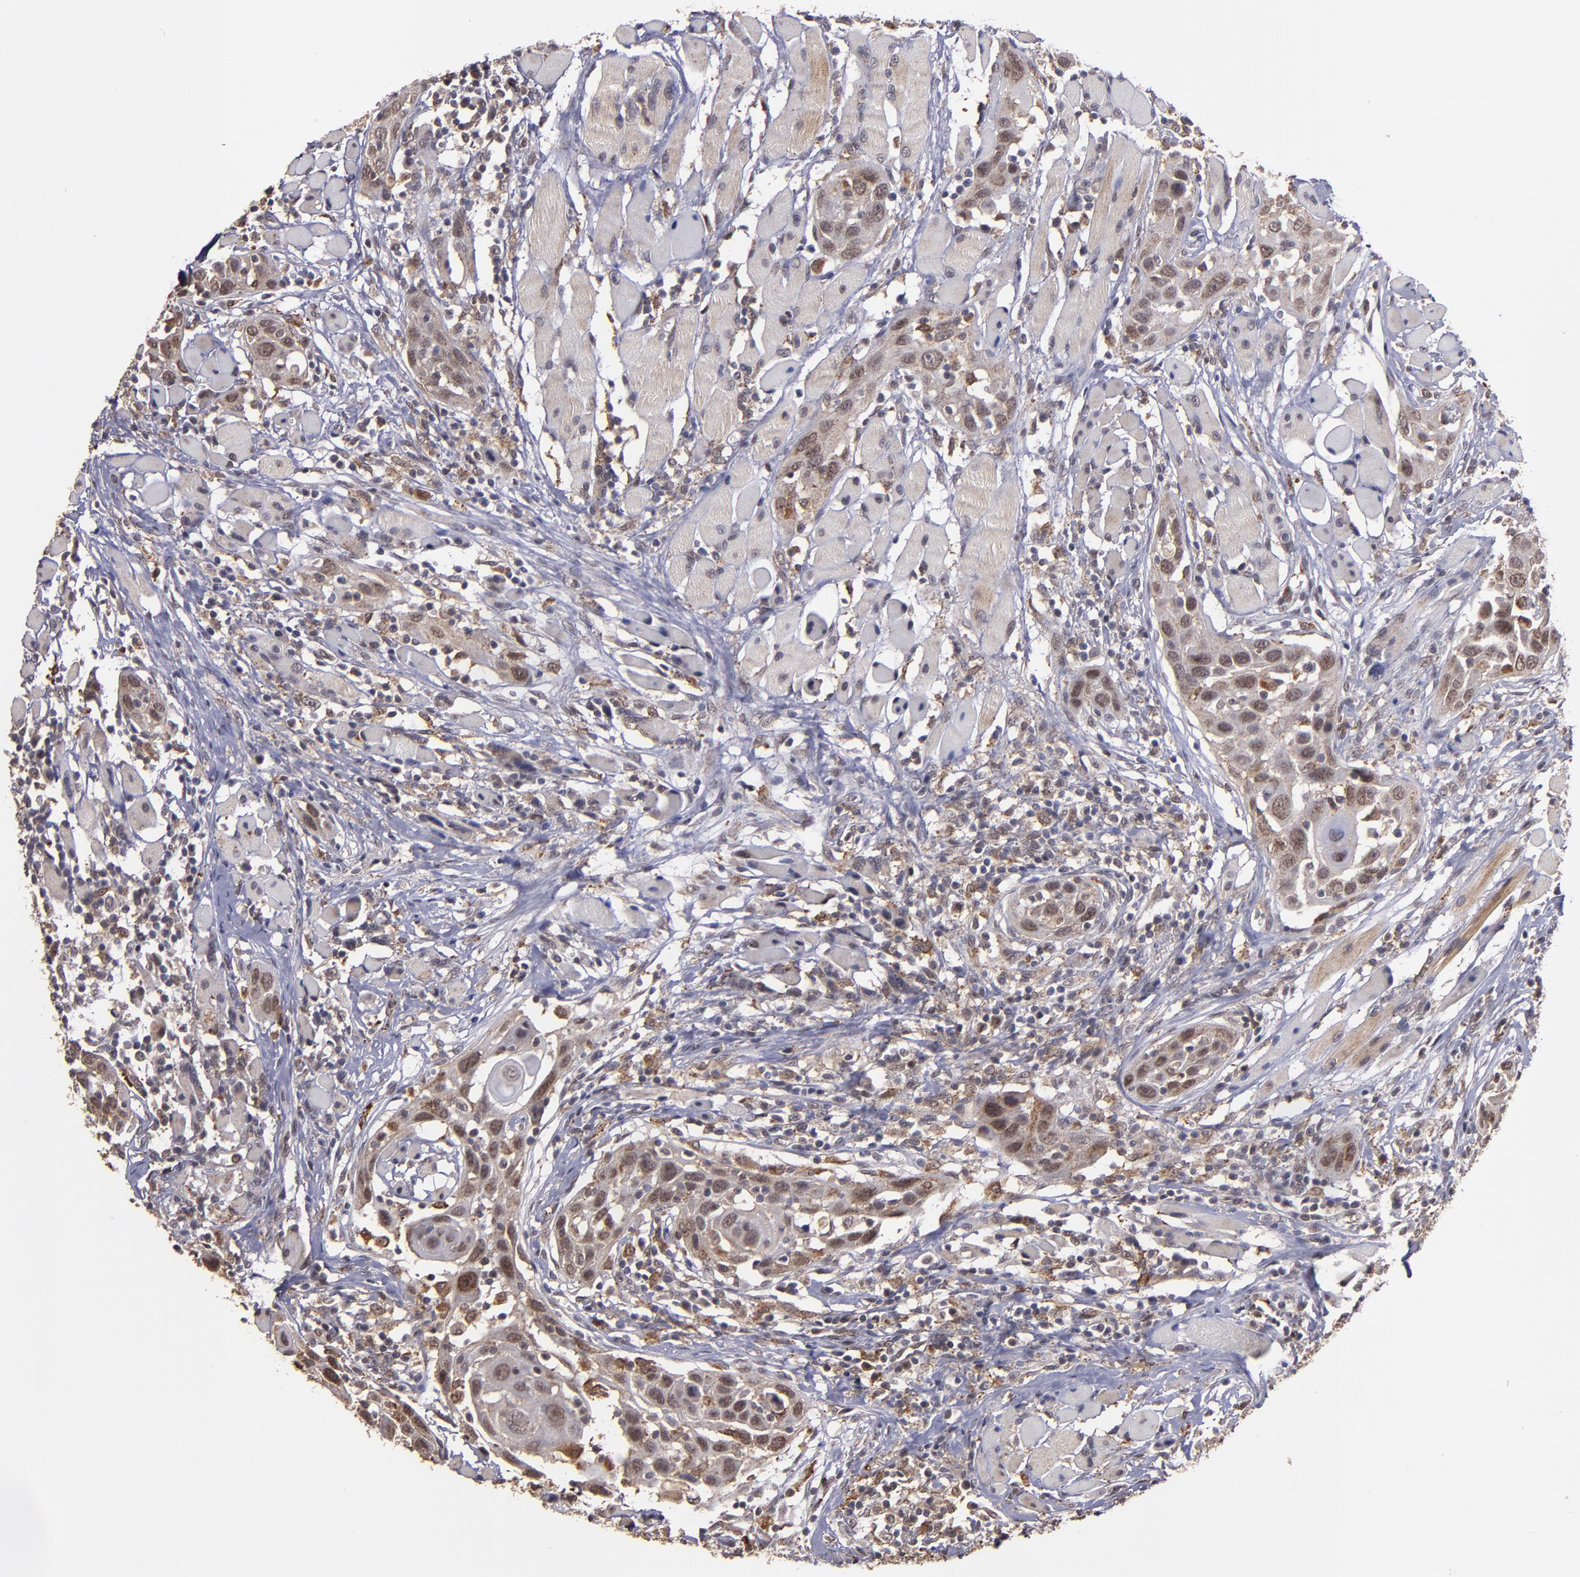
{"staining": {"intensity": "moderate", "quantity": ">75%", "location": "cytoplasmic/membranous,nuclear"}, "tissue": "head and neck cancer", "cell_type": "Tumor cells", "image_type": "cancer", "snomed": [{"axis": "morphology", "description": "Squamous cell carcinoma, NOS"}, {"axis": "topography", "description": "Oral tissue"}, {"axis": "topography", "description": "Head-Neck"}], "caption": "Protein expression analysis of human head and neck cancer reveals moderate cytoplasmic/membranous and nuclear positivity in approximately >75% of tumor cells. (Brightfield microscopy of DAB IHC at high magnification).", "gene": "SIPA1L1", "patient": {"sex": "female", "age": 50}}